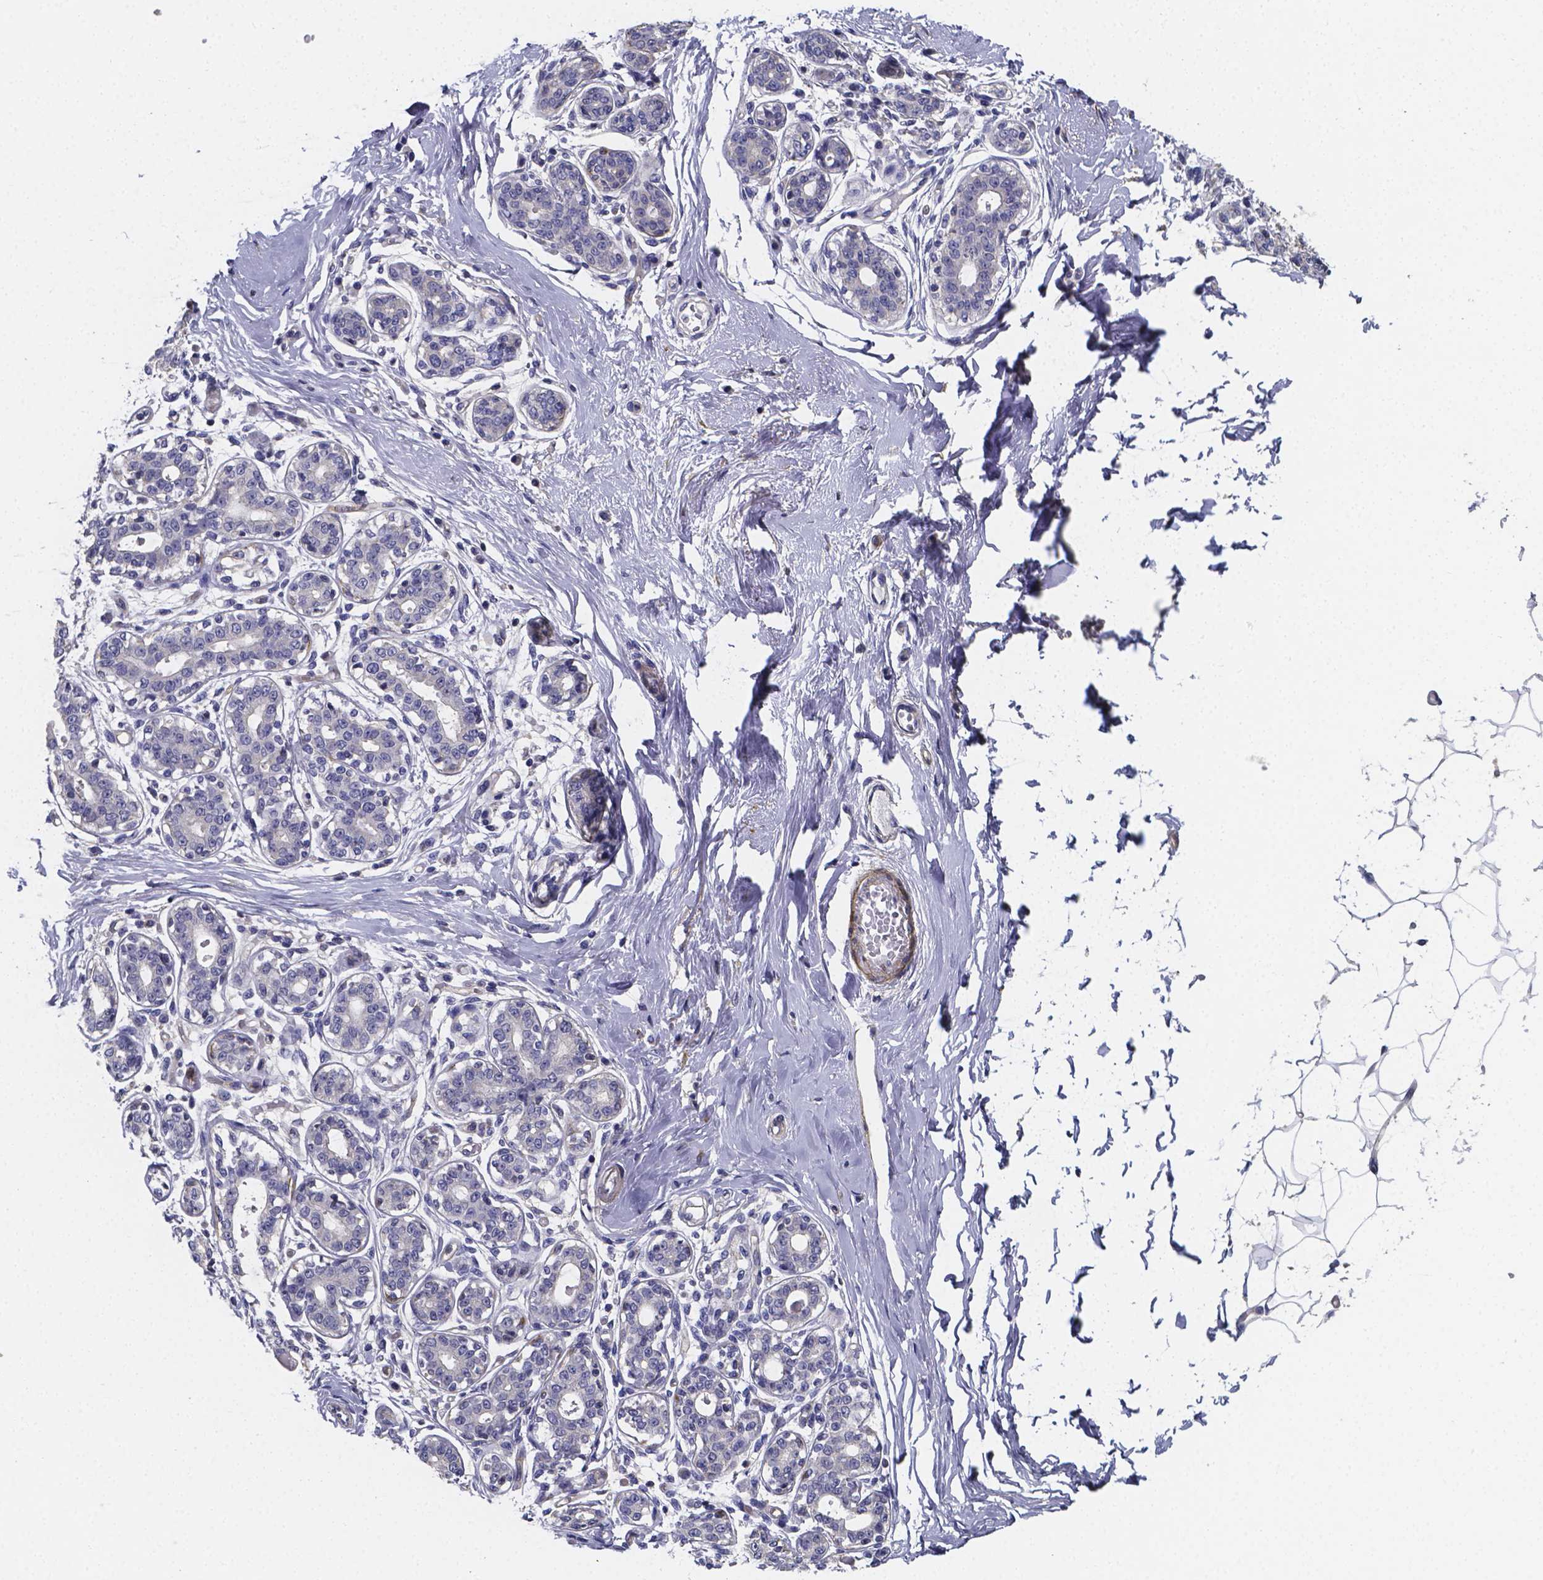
{"staining": {"intensity": "negative", "quantity": "none", "location": "none"}, "tissue": "breast", "cell_type": "Adipocytes", "image_type": "normal", "snomed": [{"axis": "morphology", "description": "Normal tissue, NOS"}, {"axis": "topography", "description": "Skin"}, {"axis": "topography", "description": "Breast"}], "caption": "This is a image of IHC staining of benign breast, which shows no expression in adipocytes. Brightfield microscopy of immunohistochemistry stained with DAB (3,3'-diaminobenzidine) (brown) and hematoxylin (blue), captured at high magnification.", "gene": "RERG", "patient": {"sex": "female", "age": 43}}